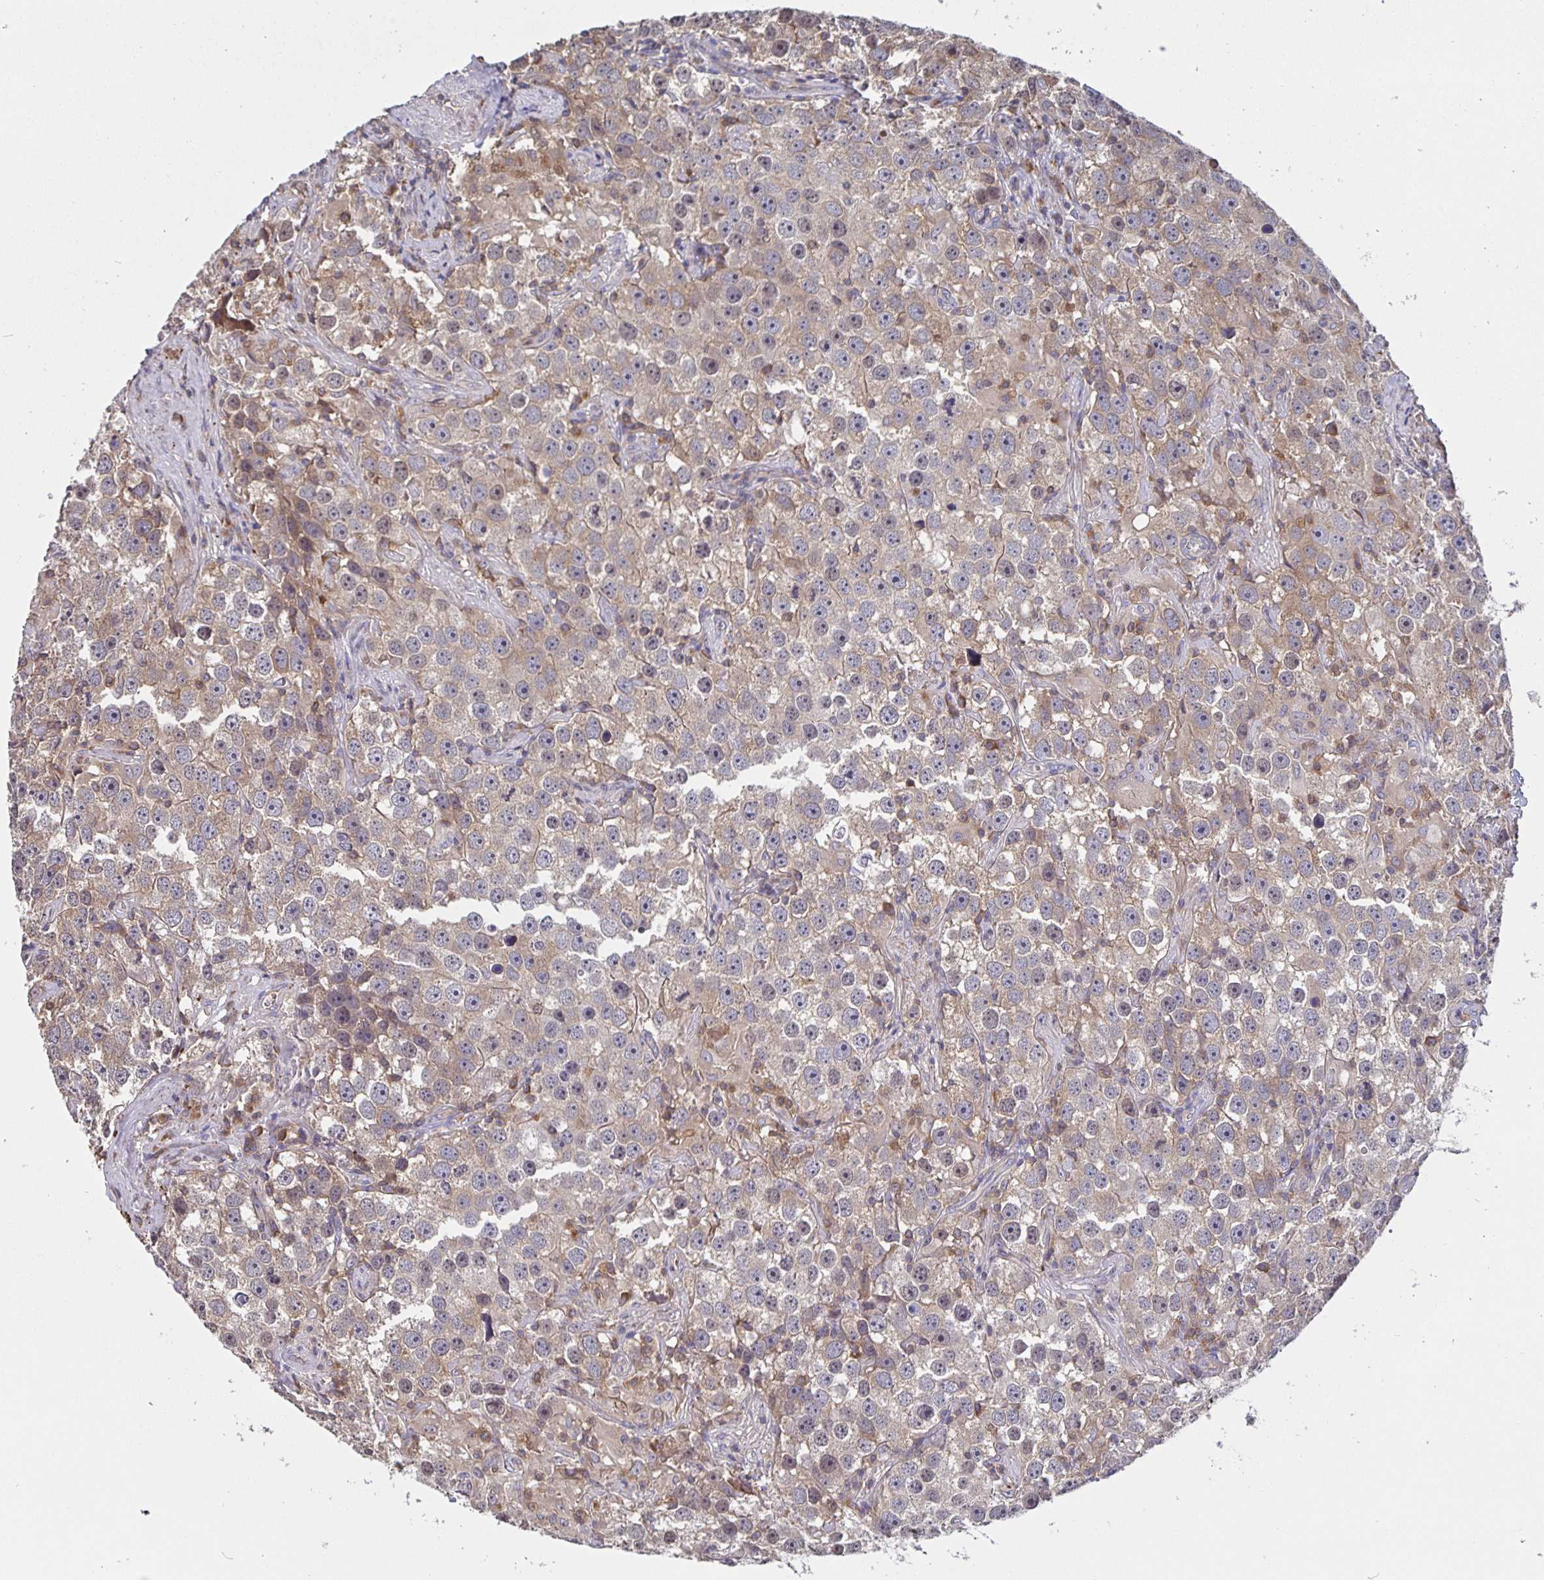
{"staining": {"intensity": "weak", "quantity": "25%-75%", "location": "cytoplasmic/membranous"}, "tissue": "testis cancer", "cell_type": "Tumor cells", "image_type": "cancer", "snomed": [{"axis": "morphology", "description": "Seminoma, NOS"}, {"axis": "topography", "description": "Testis"}], "caption": "High-magnification brightfield microscopy of testis cancer (seminoma) stained with DAB (brown) and counterstained with hematoxylin (blue). tumor cells exhibit weak cytoplasmic/membranous staining is identified in approximately25%-75% of cells.", "gene": "FEM1C", "patient": {"sex": "male", "age": 49}}